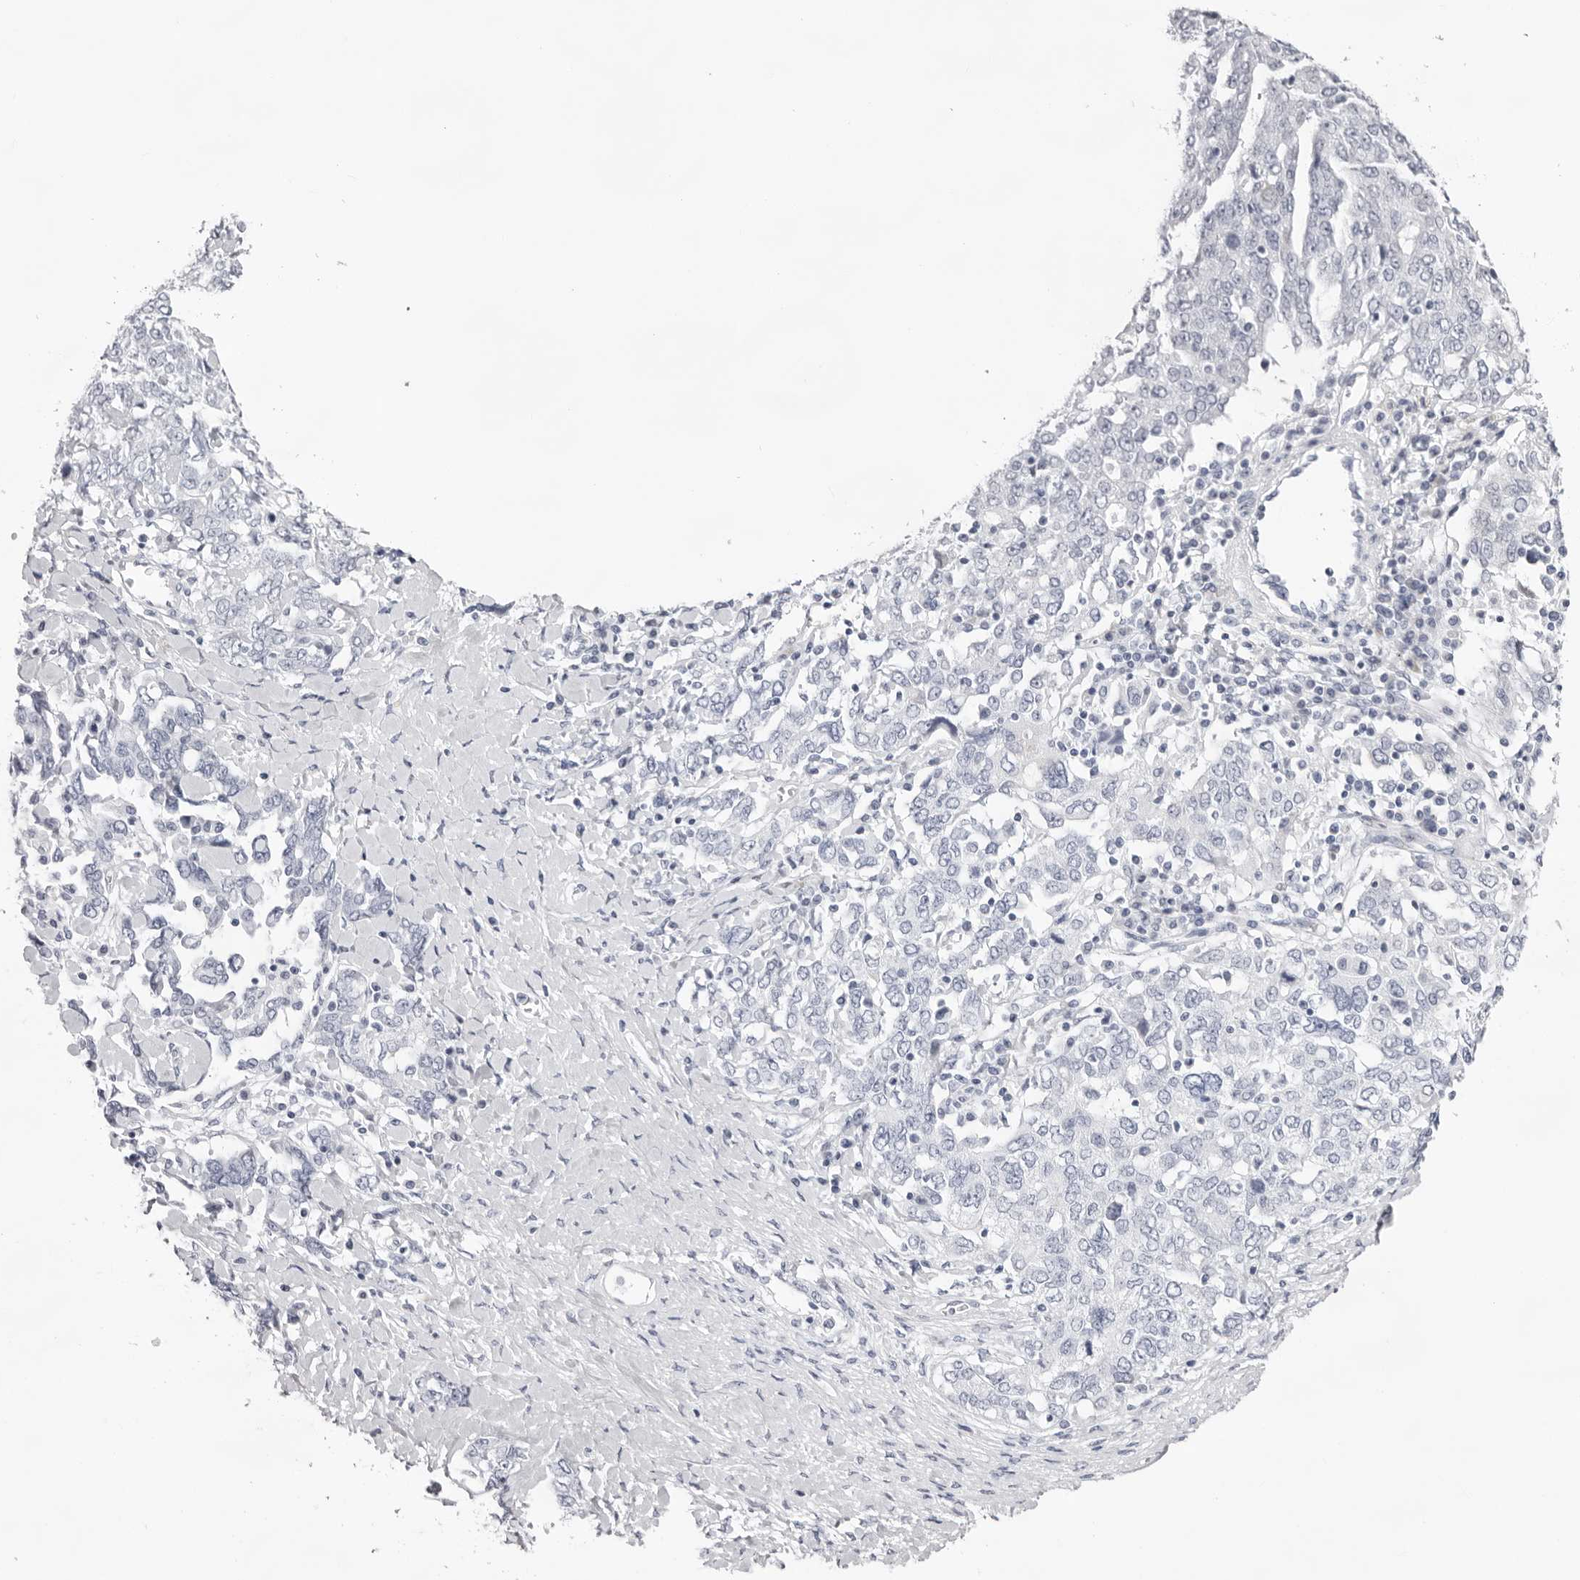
{"staining": {"intensity": "negative", "quantity": "none", "location": "none"}, "tissue": "ovarian cancer", "cell_type": "Tumor cells", "image_type": "cancer", "snomed": [{"axis": "morphology", "description": "Carcinoma, endometroid"}, {"axis": "topography", "description": "Ovary"}], "caption": "Immunohistochemistry of ovarian endometroid carcinoma reveals no expression in tumor cells. (Immunohistochemistry, brightfield microscopy, high magnification).", "gene": "SMIM2", "patient": {"sex": "female", "age": 62}}